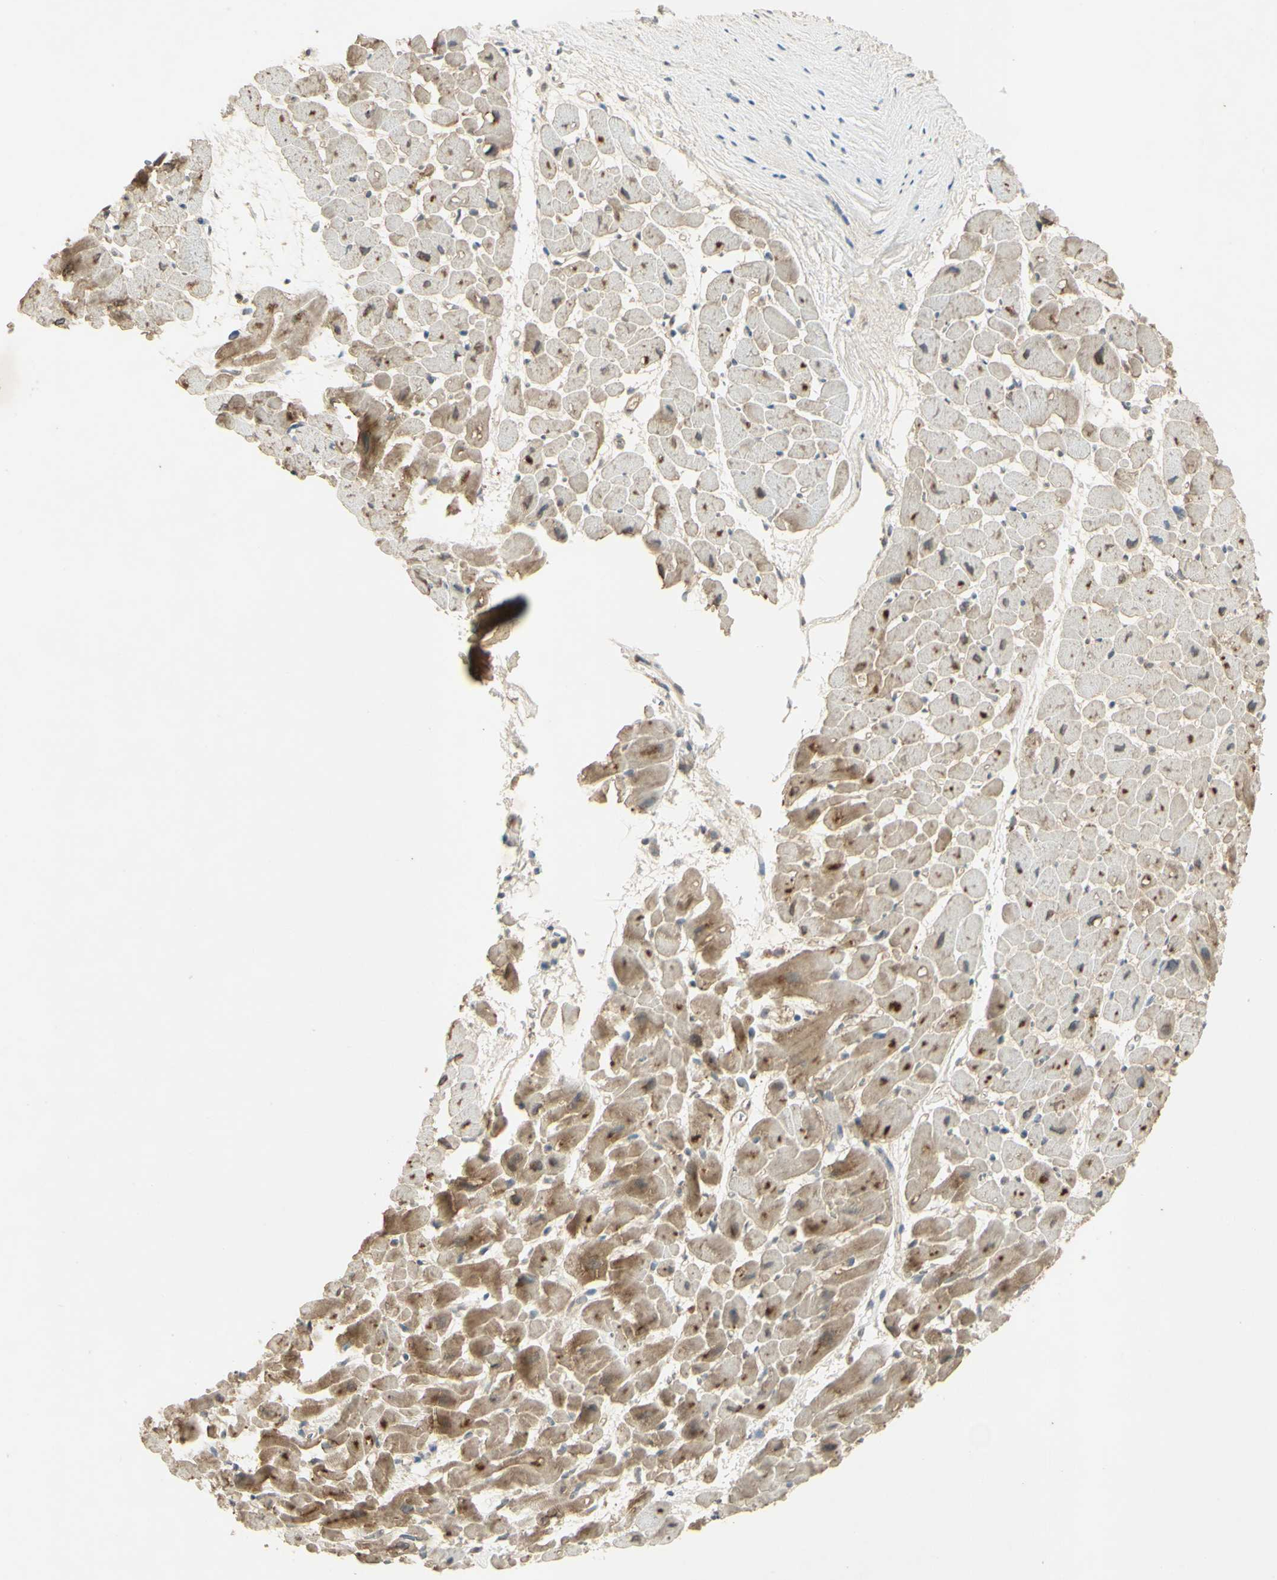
{"staining": {"intensity": "strong", "quantity": ">75%", "location": "cytoplasmic/membranous"}, "tissue": "heart muscle", "cell_type": "Cardiomyocytes", "image_type": "normal", "snomed": [{"axis": "morphology", "description": "Normal tissue, NOS"}, {"axis": "topography", "description": "Heart"}], "caption": "Strong cytoplasmic/membranous protein expression is present in approximately >75% of cardiomyocytes in heart muscle. (Stains: DAB (3,3'-diaminobenzidine) in brown, nuclei in blue, Microscopy: brightfield microscopy at high magnification).", "gene": "RAD18", "patient": {"sex": "male", "age": 45}}